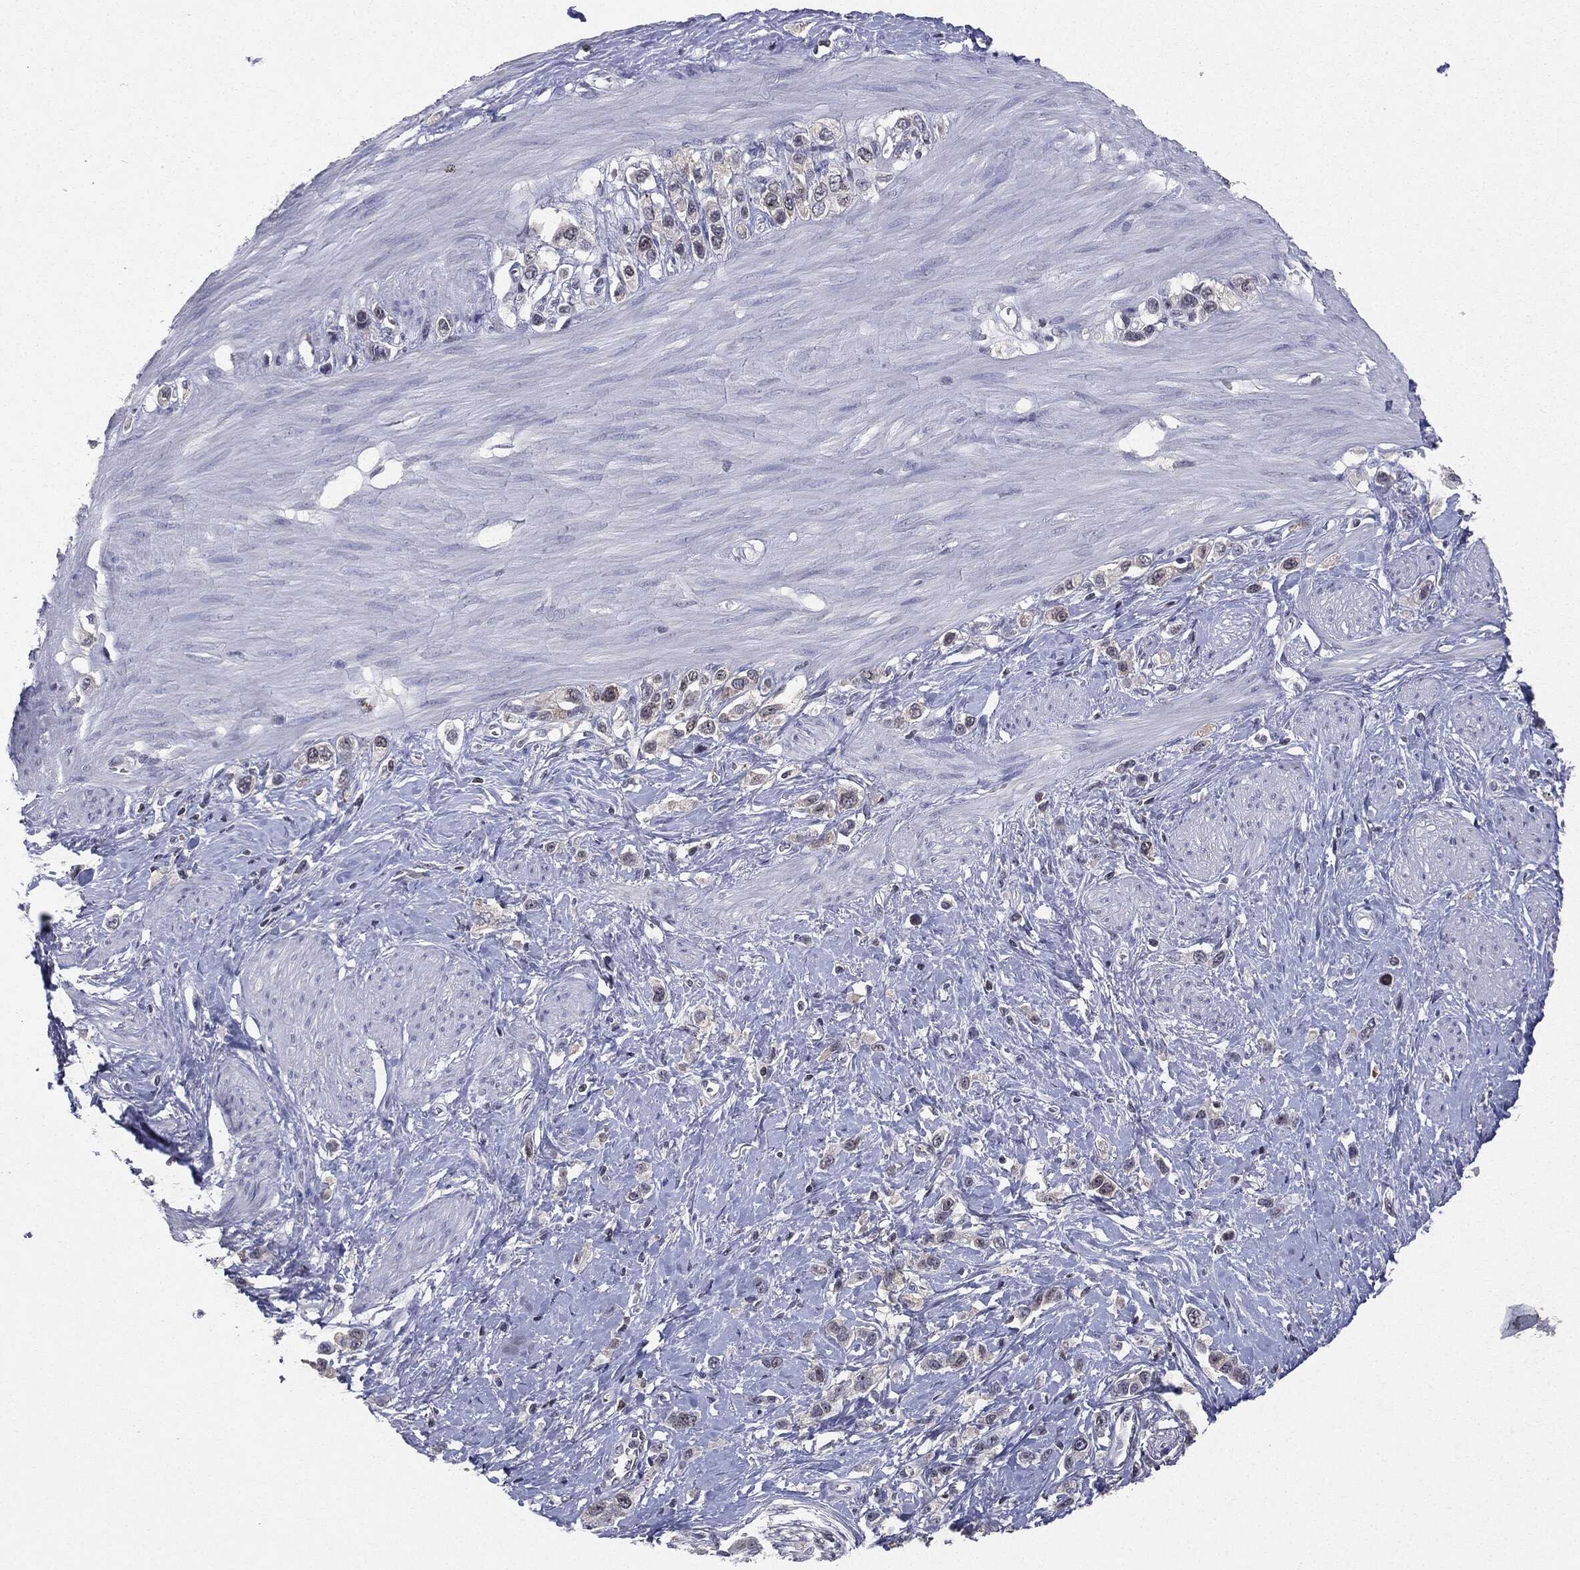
{"staining": {"intensity": "negative", "quantity": "none", "location": "none"}, "tissue": "stomach cancer", "cell_type": "Tumor cells", "image_type": "cancer", "snomed": [{"axis": "morphology", "description": "Normal tissue, NOS"}, {"axis": "morphology", "description": "Adenocarcinoma, NOS"}, {"axis": "morphology", "description": "Adenocarcinoma, High grade"}, {"axis": "topography", "description": "Stomach, upper"}, {"axis": "topography", "description": "Stomach"}], "caption": "Immunohistochemistry (IHC) micrograph of neoplastic tissue: human stomach high-grade adenocarcinoma stained with DAB (3,3'-diaminobenzidine) shows no significant protein expression in tumor cells.", "gene": "KIF2C", "patient": {"sex": "female", "age": 65}}